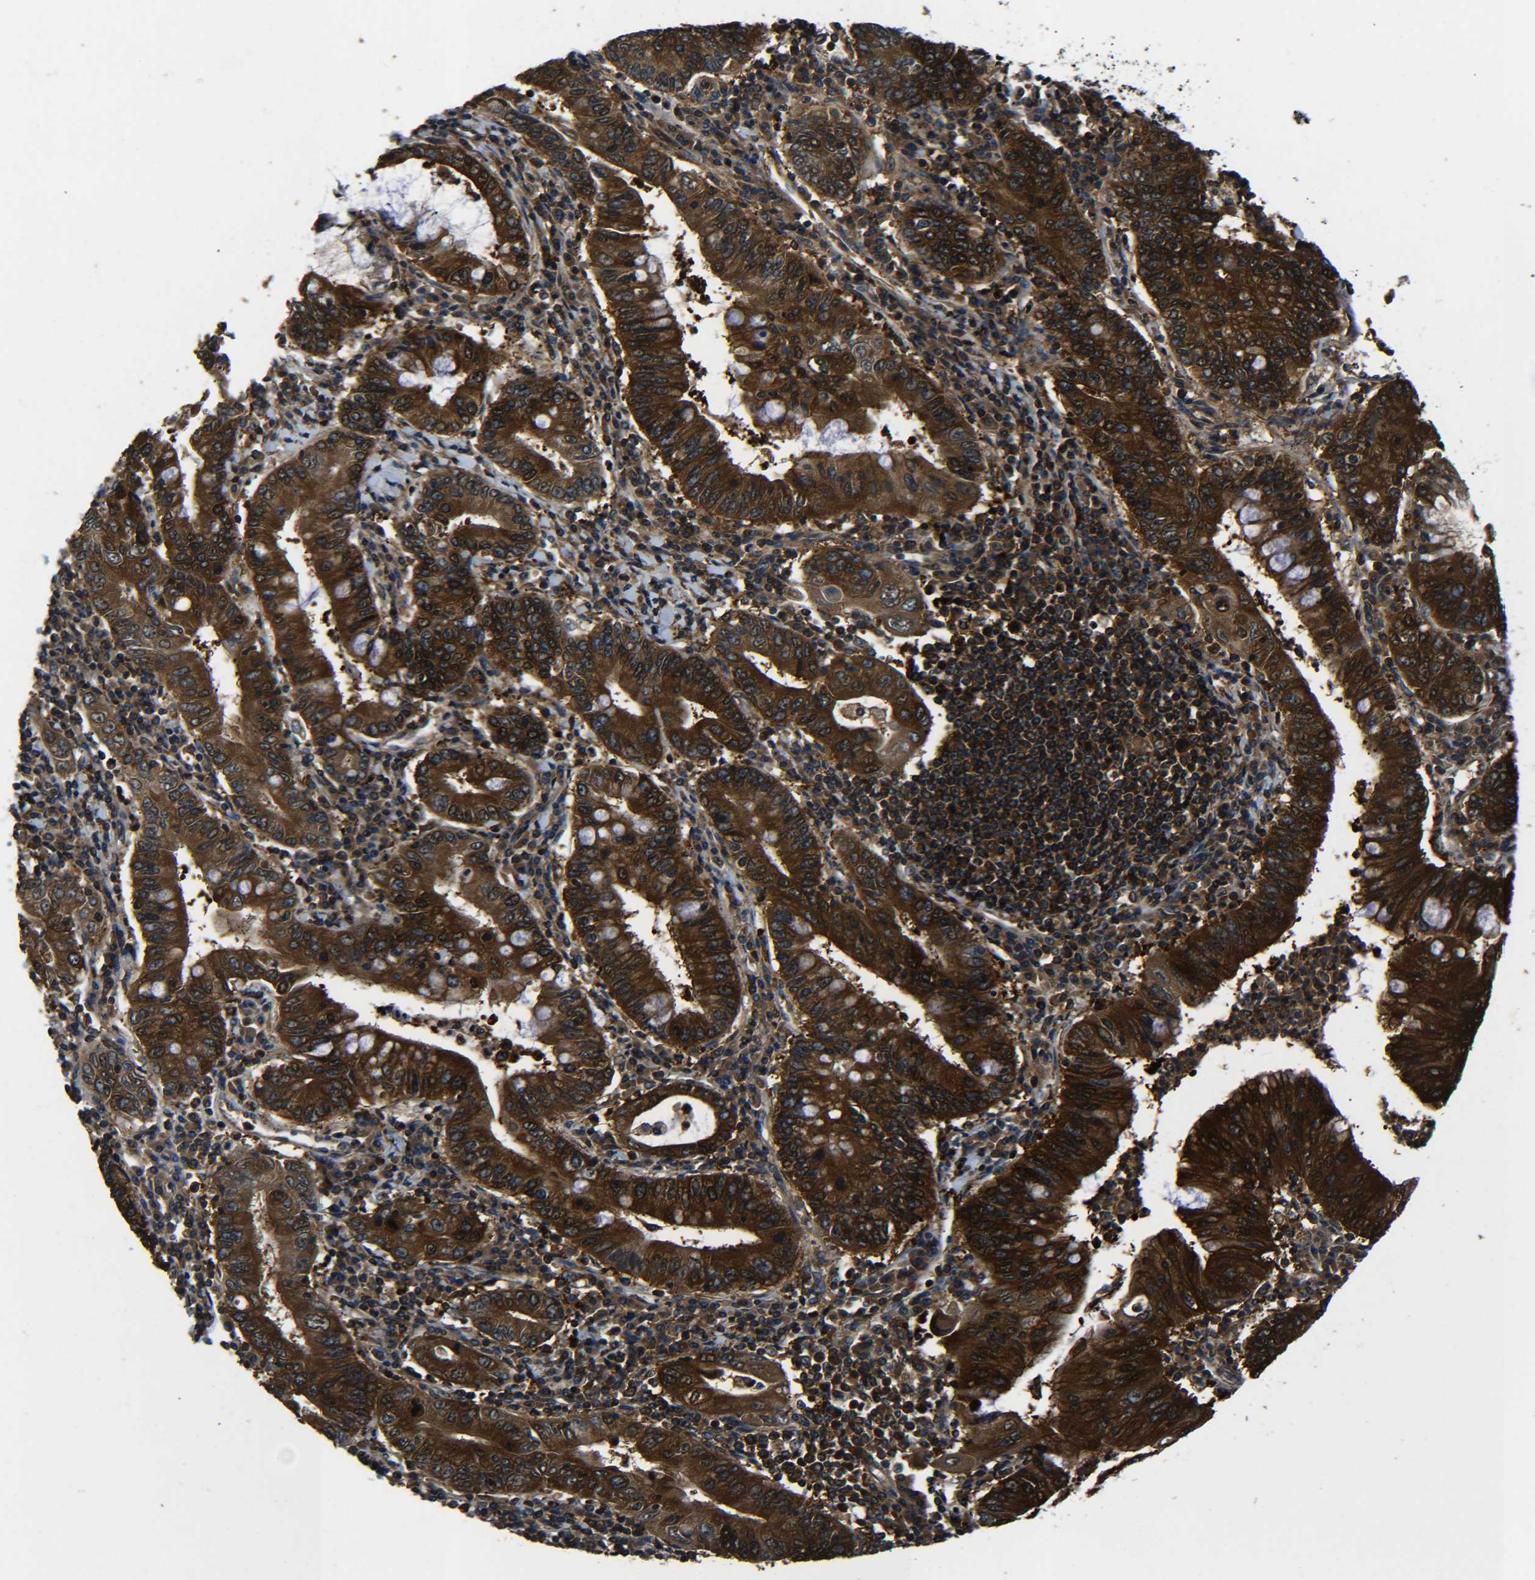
{"staining": {"intensity": "strong", "quantity": ">75%", "location": "cytoplasmic/membranous"}, "tissue": "stomach cancer", "cell_type": "Tumor cells", "image_type": "cancer", "snomed": [{"axis": "morphology", "description": "Normal tissue, NOS"}, {"axis": "morphology", "description": "Adenocarcinoma, NOS"}, {"axis": "topography", "description": "Esophagus"}, {"axis": "topography", "description": "Stomach, upper"}, {"axis": "topography", "description": "Peripheral nerve tissue"}], "caption": "Stomach adenocarcinoma tissue displays strong cytoplasmic/membranous expression in about >75% of tumor cells", "gene": "PREB", "patient": {"sex": "male", "age": 62}}